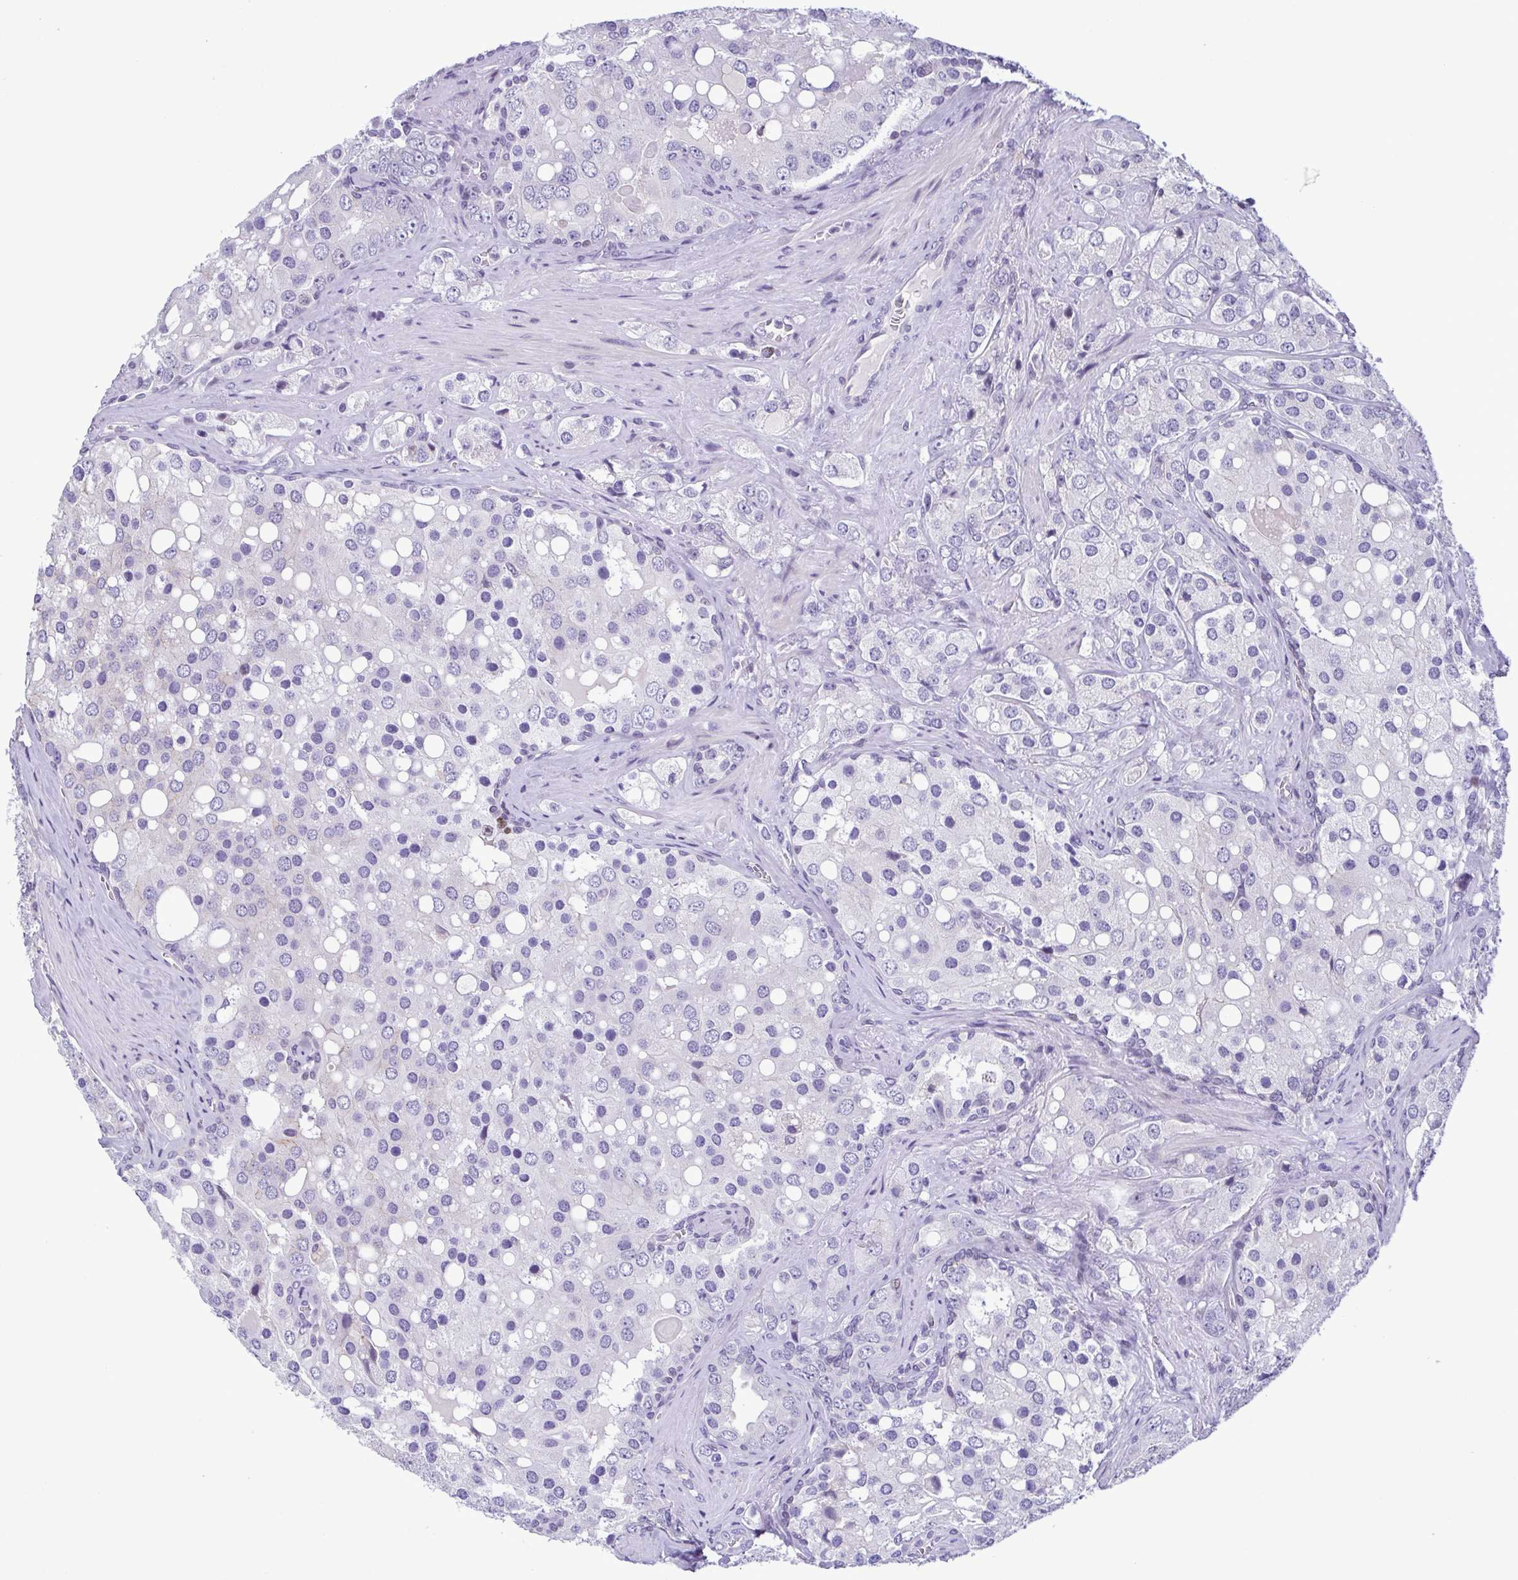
{"staining": {"intensity": "negative", "quantity": "none", "location": "none"}, "tissue": "prostate cancer", "cell_type": "Tumor cells", "image_type": "cancer", "snomed": [{"axis": "morphology", "description": "Adenocarcinoma, High grade"}, {"axis": "topography", "description": "Prostate"}], "caption": "A micrograph of prostate adenocarcinoma (high-grade) stained for a protein shows no brown staining in tumor cells.", "gene": "IRF1", "patient": {"sex": "male", "age": 67}}